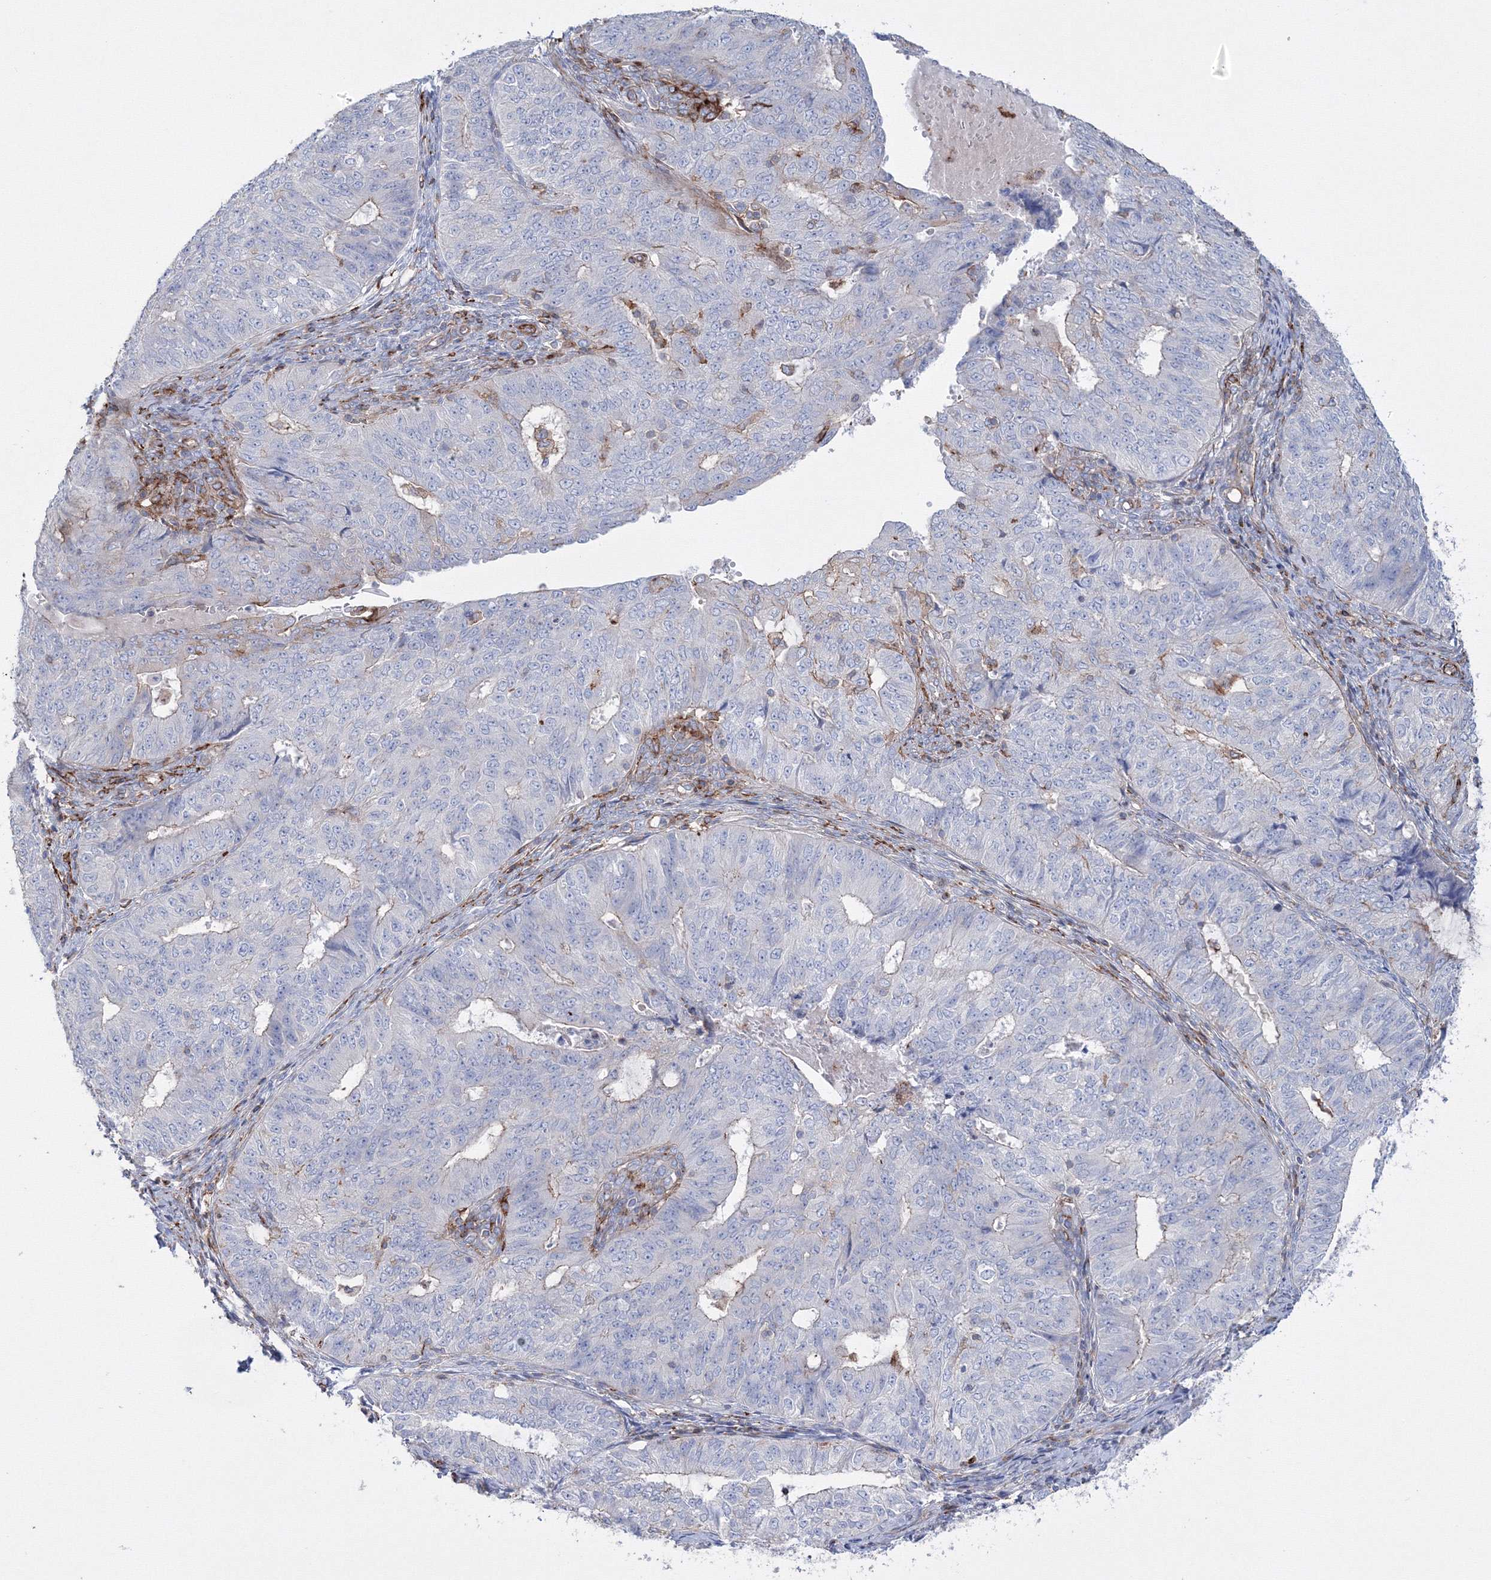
{"staining": {"intensity": "negative", "quantity": "none", "location": "none"}, "tissue": "endometrial cancer", "cell_type": "Tumor cells", "image_type": "cancer", "snomed": [{"axis": "morphology", "description": "Adenocarcinoma, NOS"}, {"axis": "topography", "description": "Endometrium"}], "caption": "This micrograph is of endometrial adenocarcinoma stained with IHC to label a protein in brown with the nuclei are counter-stained blue. There is no expression in tumor cells. (Brightfield microscopy of DAB (3,3'-diaminobenzidine) IHC at high magnification).", "gene": "GPR82", "patient": {"sex": "female", "age": 32}}